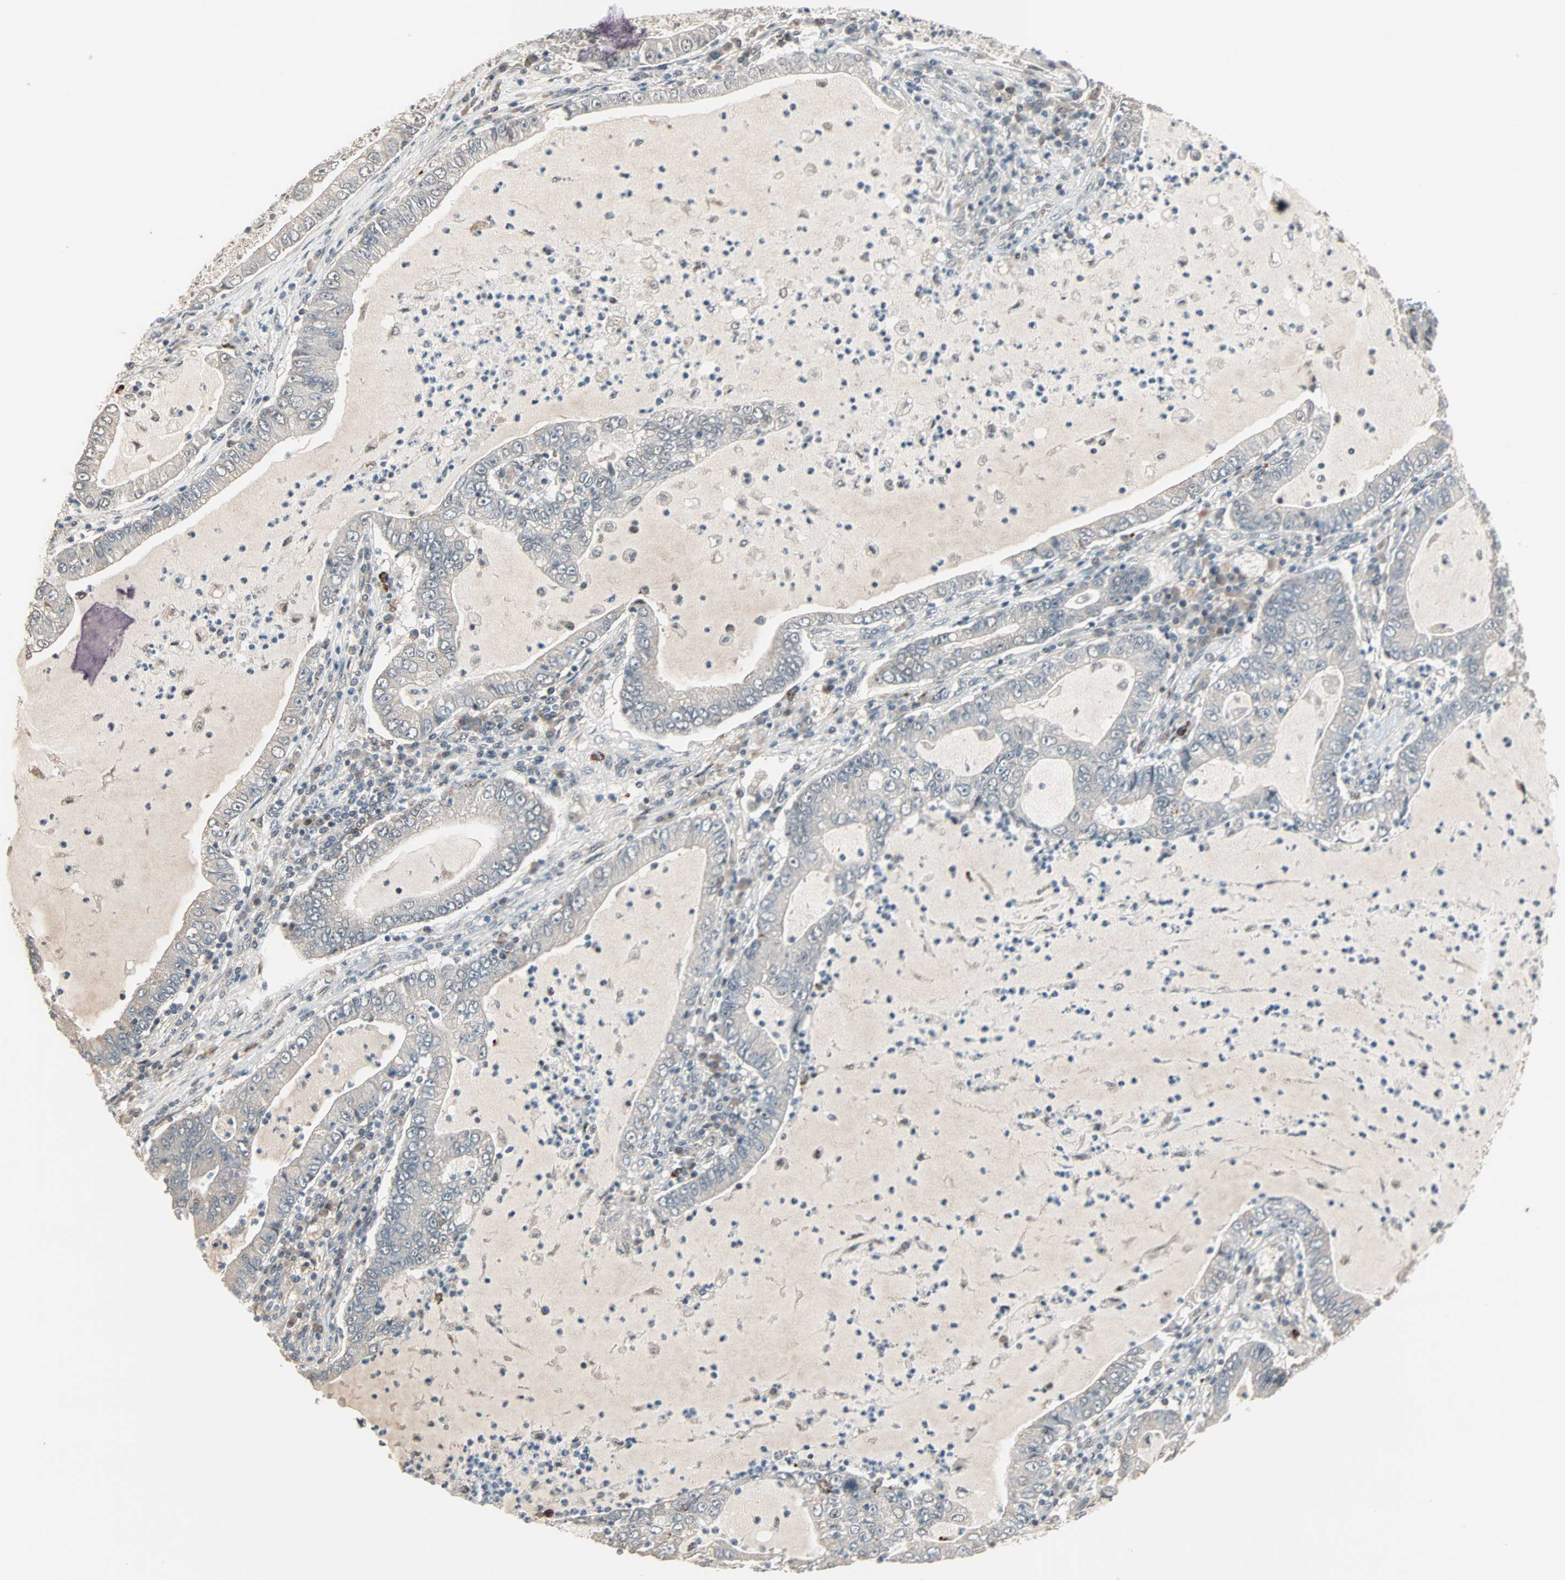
{"staining": {"intensity": "weak", "quantity": "25%-75%", "location": "cytoplasmic/membranous"}, "tissue": "lung cancer", "cell_type": "Tumor cells", "image_type": "cancer", "snomed": [{"axis": "morphology", "description": "Adenocarcinoma, NOS"}, {"axis": "topography", "description": "Lung"}], "caption": "Immunohistochemical staining of lung cancer reveals weak cytoplasmic/membranous protein staining in approximately 25%-75% of tumor cells. (IHC, brightfield microscopy, high magnification).", "gene": "KDM4A", "patient": {"sex": "female", "age": 51}}